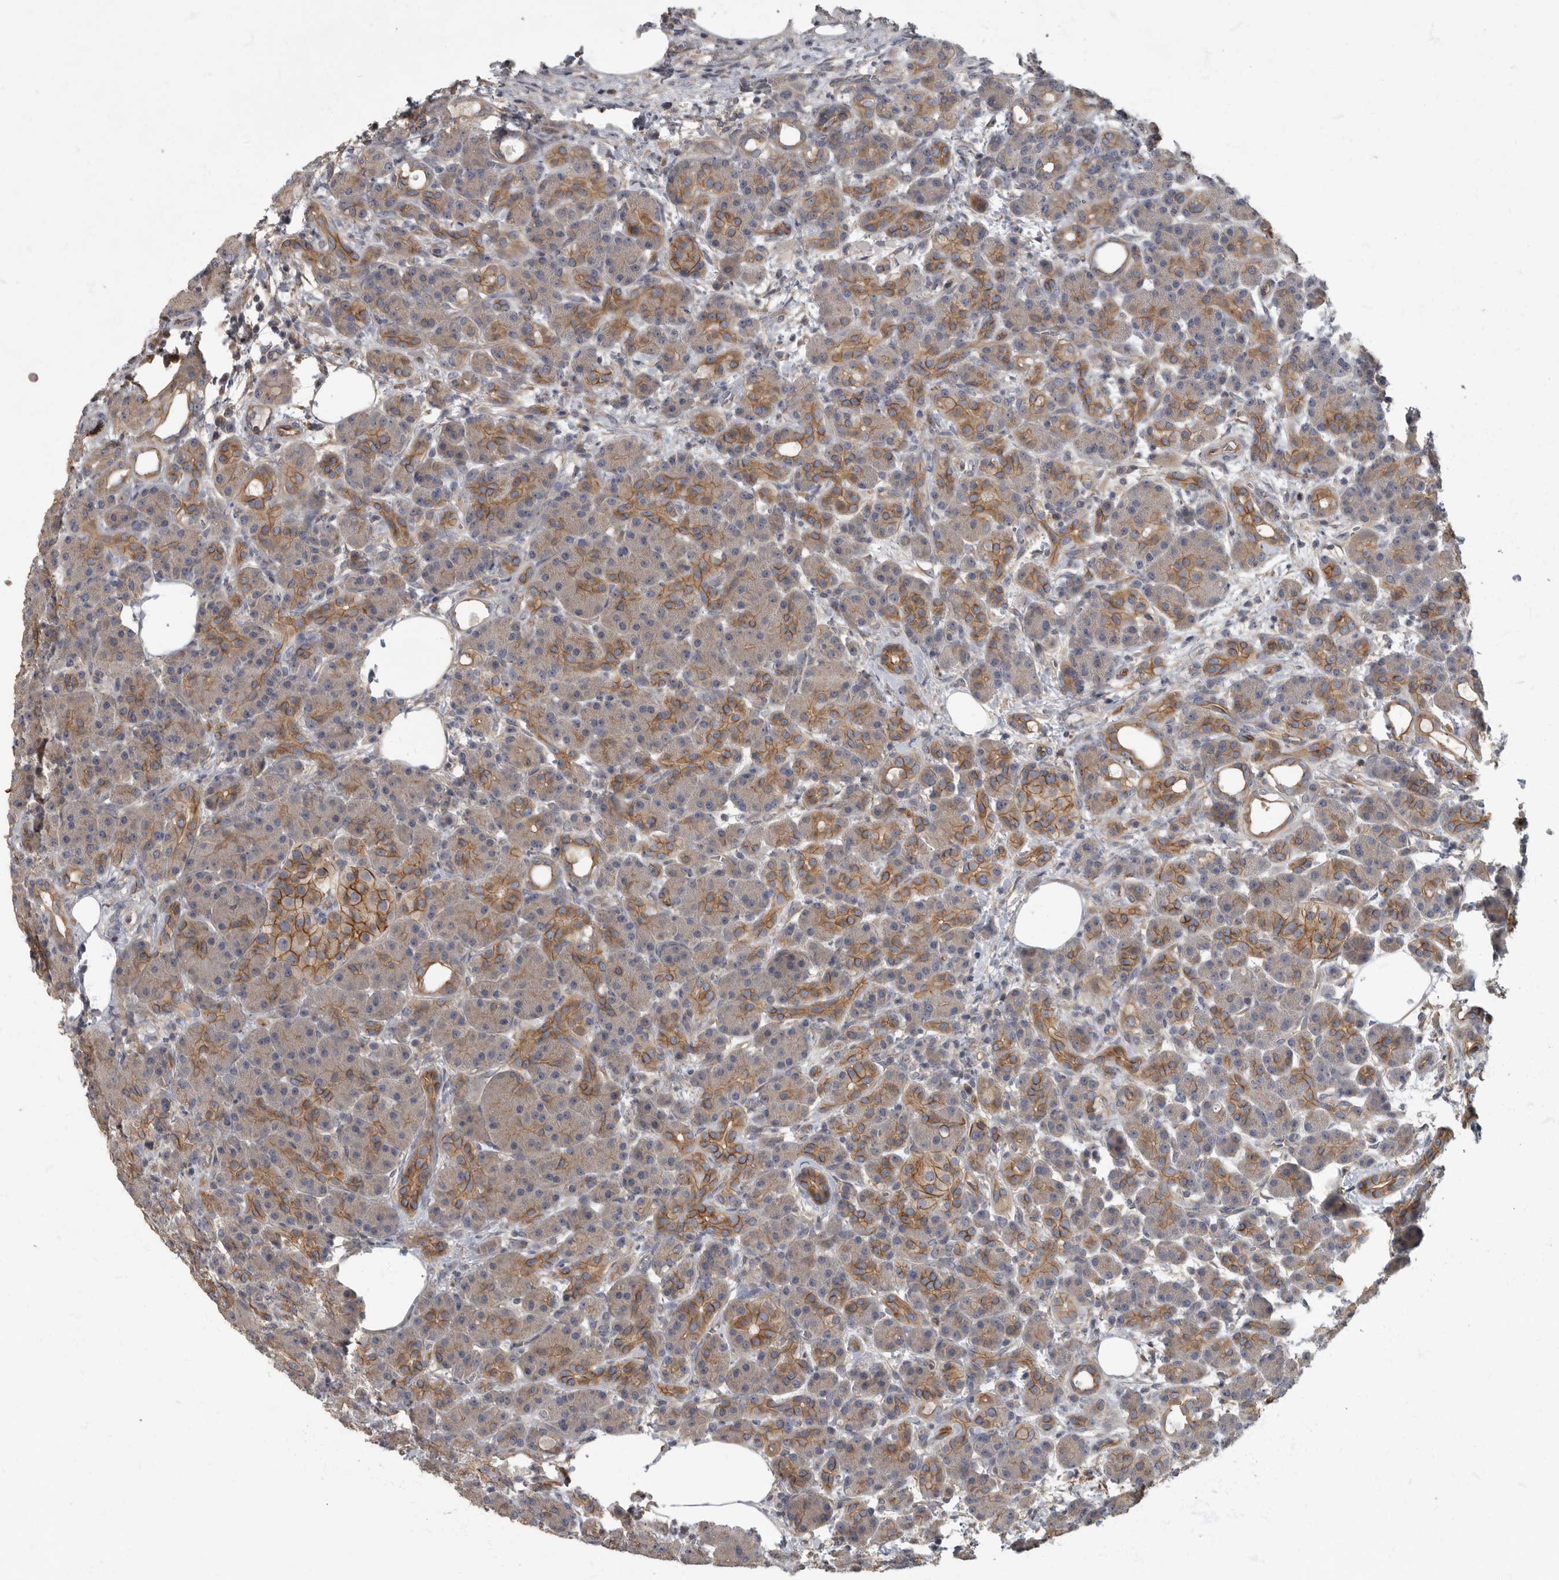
{"staining": {"intensity": "moderate", "quantity": "<25%", "location": "cytoplasmic/membranous"}, "tissue": "pancreas", "cell_type": "Exocrine glandular cells", "image_type": "normal", "snomed": [{"axis": "morphology", "description": "Normal tissue, NOS"}, {"axis": "topography", "description": "Pancreas"}], "caption": "Immunohistochemical staining of normal pancreas displays <25% levels of moderate cytoplasmic/membranous protein positivity in approximately <25% of exocrine glandular cells.", "gene": "PDK1", "patient": {"sex": "male", "age": 63}}